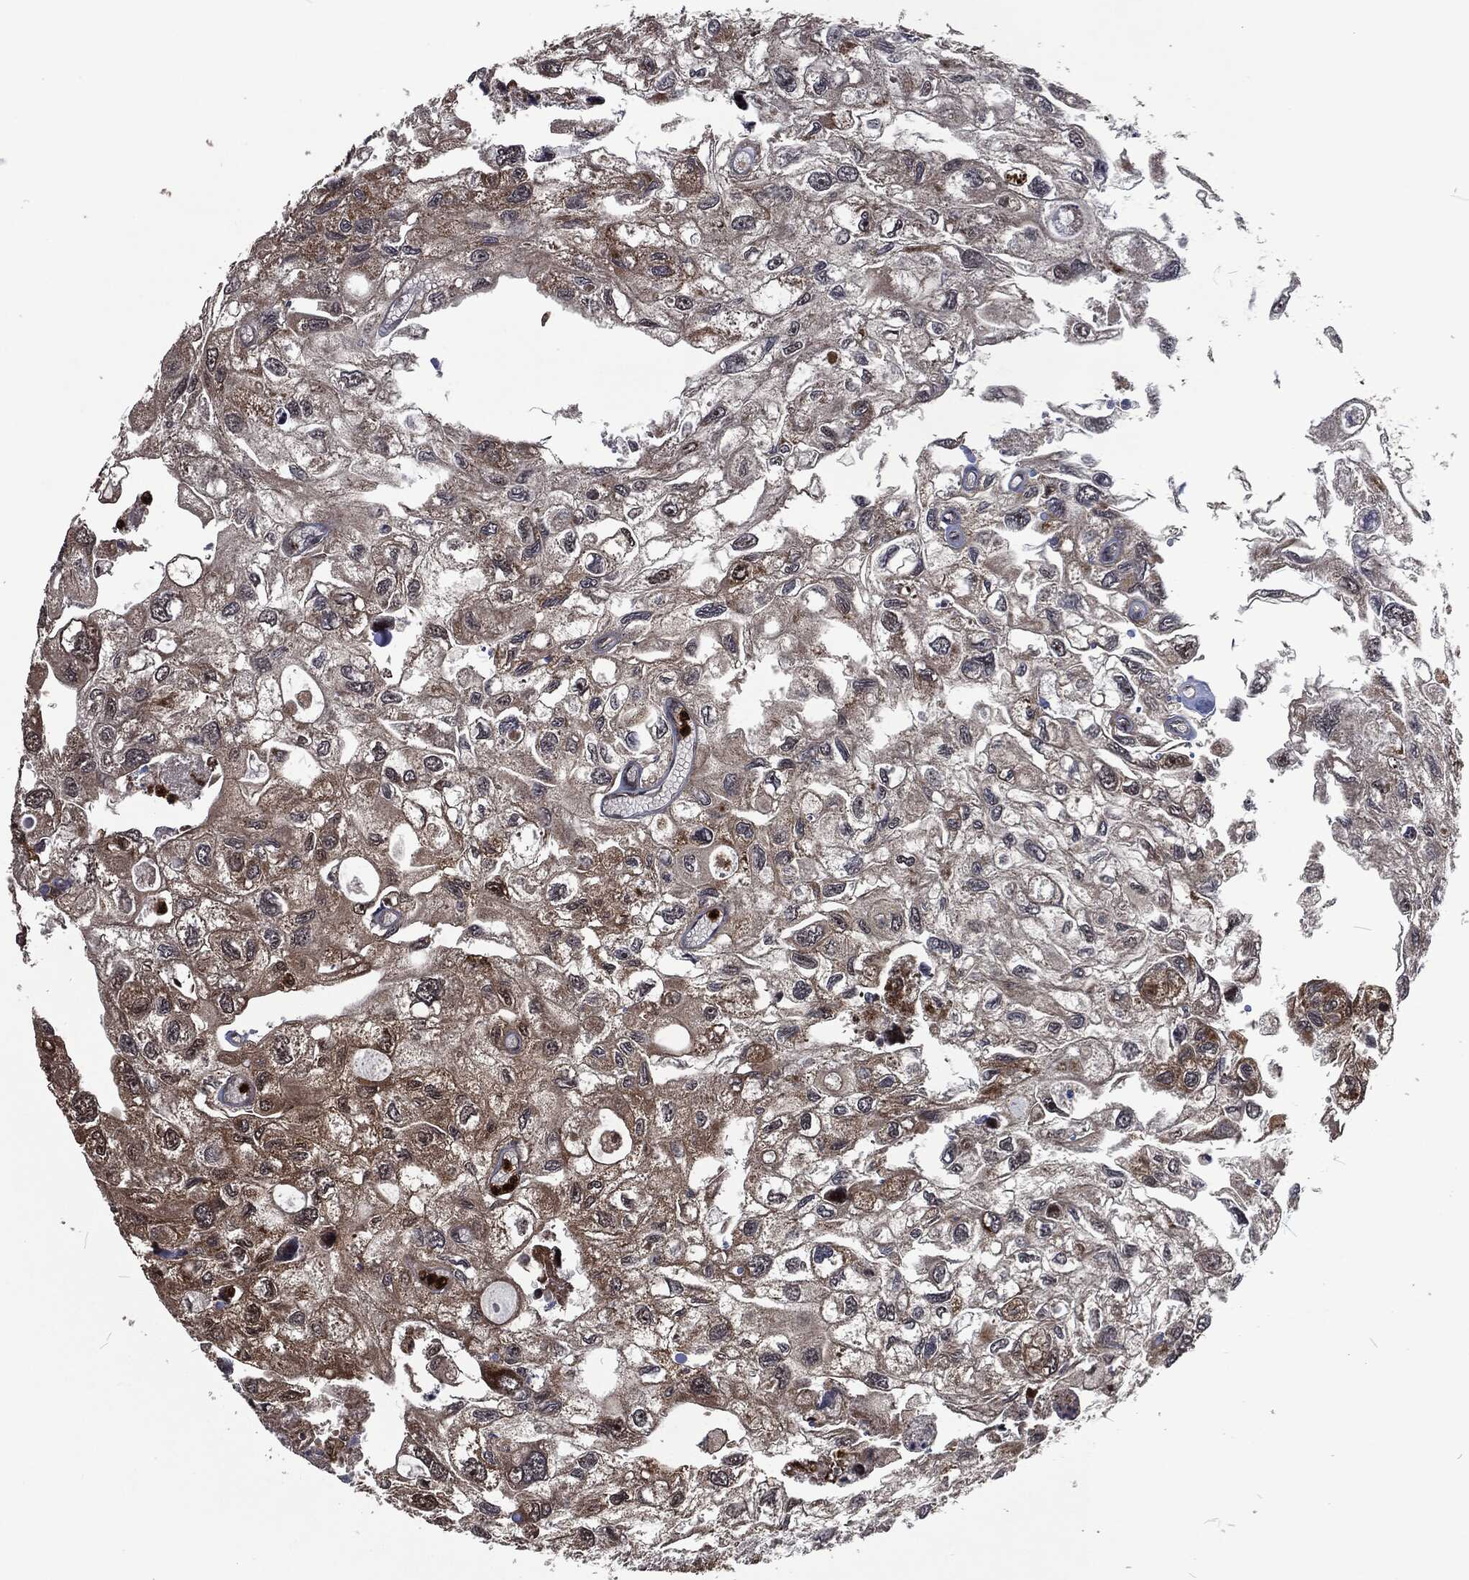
{"staining": {"intensity": "weak", "quantity": "25%-75%", "location": "cytoplasmic/membranous"}, "tissue": "urothelial cancer", "cell_type": "Tumor cells", "image_type": "cancer", "snomed": [{"axis": "morphology", "description": "Urothelial carcinoma, High grade"}, {"axis": "topography", "description": "Urinary bladder"}], "caption": "Human urothelial cancer stained for a protein (brown) displays weak cytoplasmic/membranous positive positivity in approximately 25%-75% of tumor cells.", "gene": "CMPK2", "patient": {"sex": "male", "age": 59}}